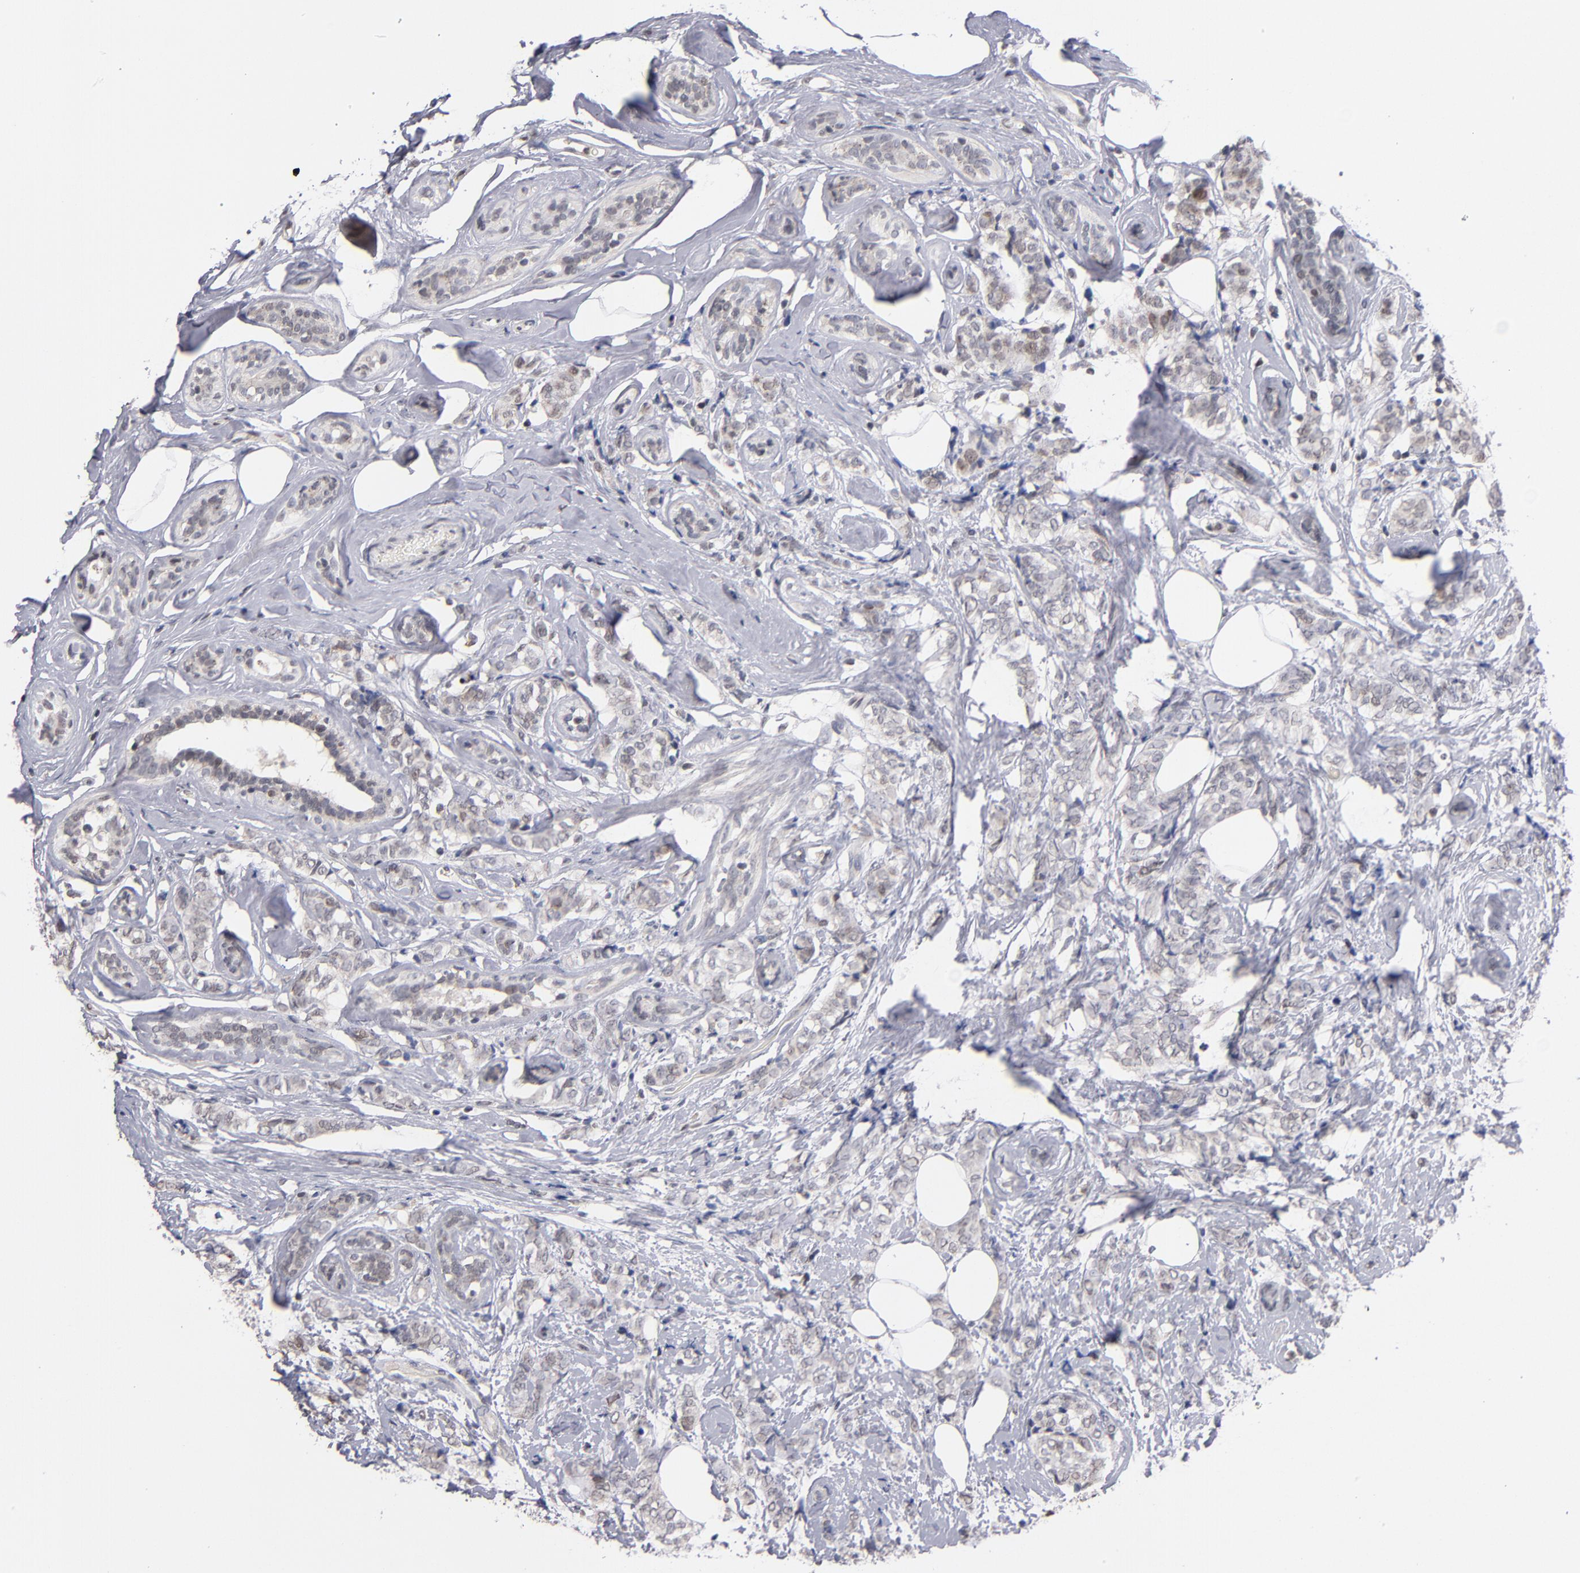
{"staining": {"intensity": "weak", "quantity": "25%-75%", "location": "nuclear"}, "tissue": "breast cancer", "cell_type": "Tumor cells", "image_type": "cancer", "snomed": [{"axis": "morphology", "description": "Lobular carcinoma"}, {"axis": "topography", "description": "Breast"}], "caption": "A high-resolution micrograph shows immunohistochemistry staining of breast cancer, which displays weak nuclear expression in about 25%-75% of tumor cells. (DAB = brown stain, brightfield microscopy at high magnification).", "gene": "ODF2", "patient": {"sex": "female", "age": 60}}